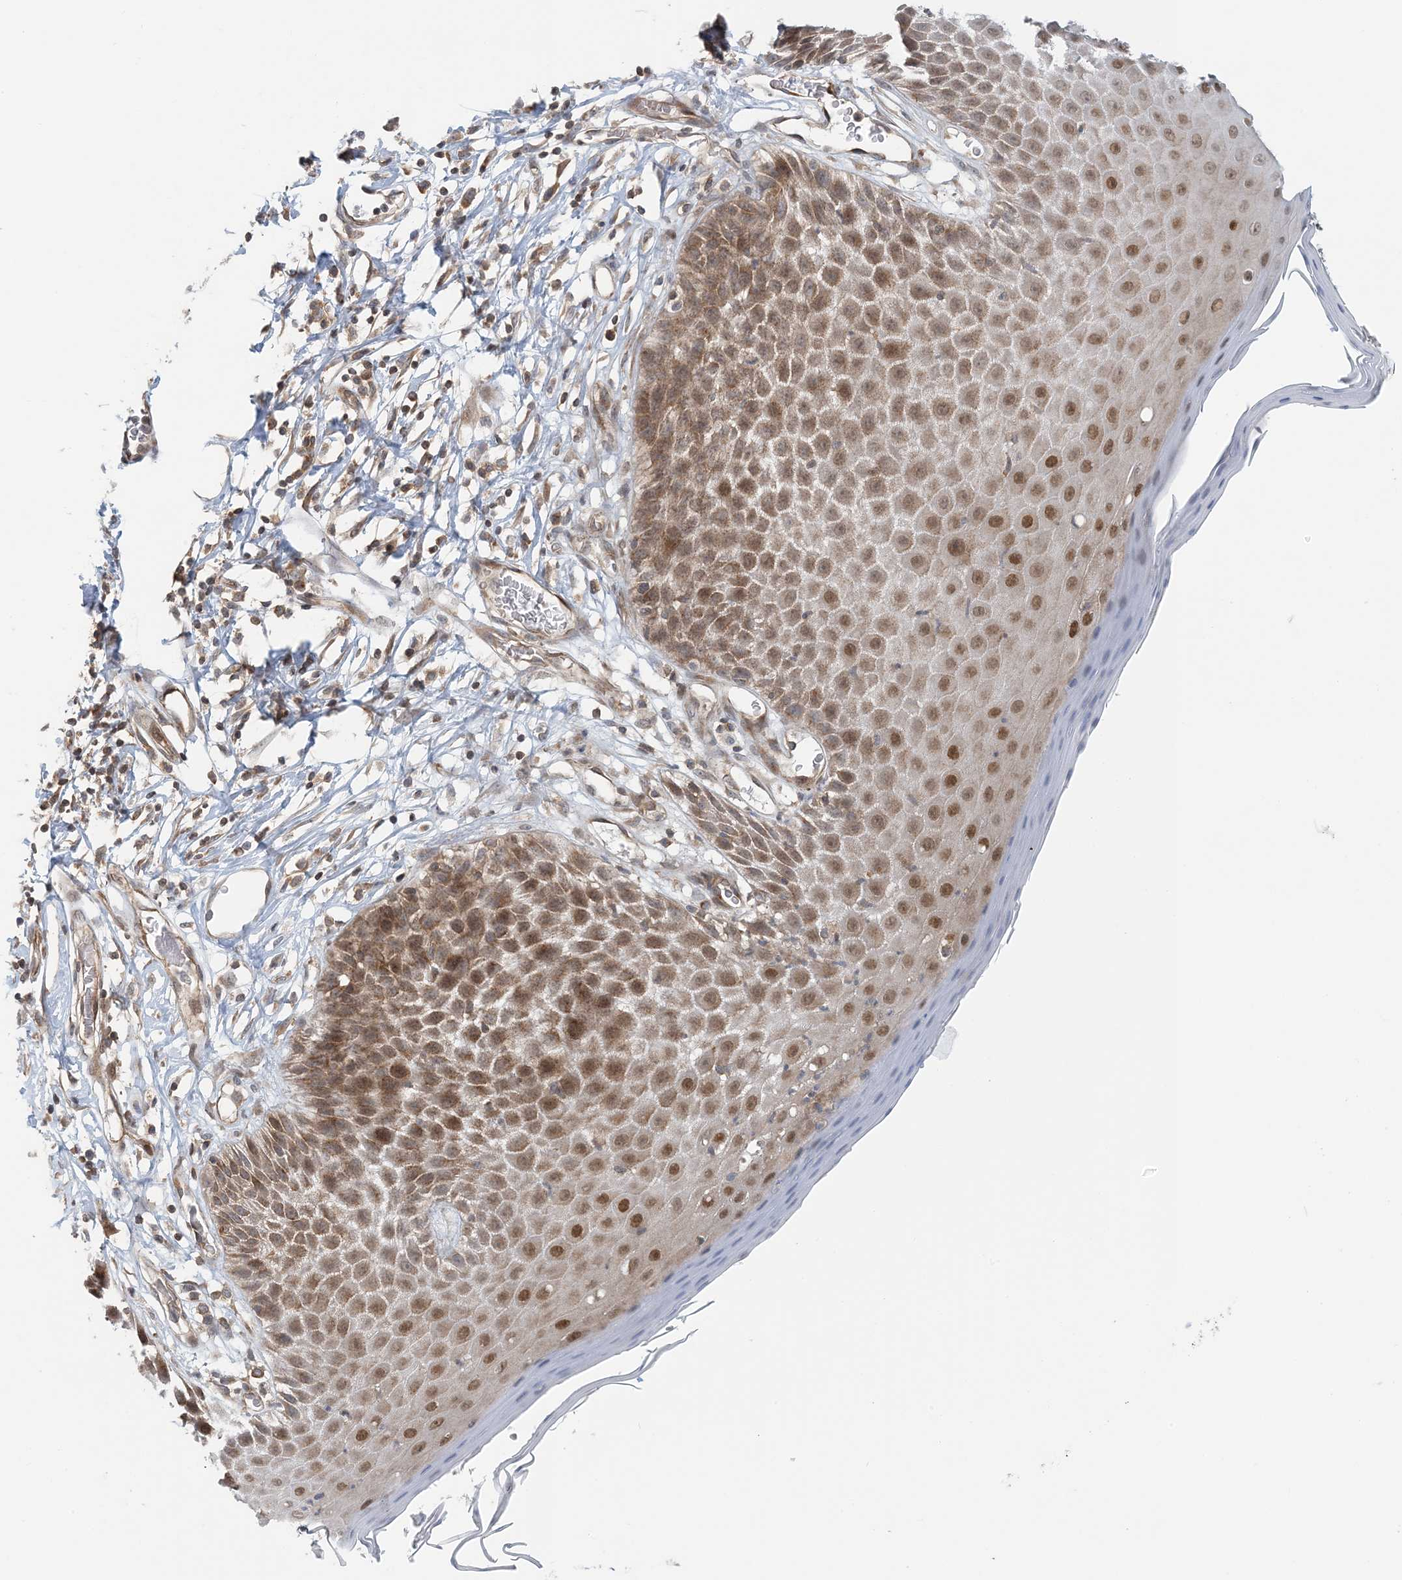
{"staining": {"intensity": "moderate", "quantity": ">75%", "location": "cytoplasmic/membranous,nuclear"}, "tissue": "skin", "cell_type": "Epidermal cells", "image_type": "normal", "snomed": [{"axis": "morphology", "description": "Normal tissue, NOS"}, {"axis": "topography", "description": "Vulva"}], "caption": "The image shows immunohistochemical staining of normal skin. There is moderate cytoplasmic/membranous,nuclear expression is present in about >75% of epidermal cells. Nuclei are stained in blue.", "gene": "ATP13A2", "patient": {"sex": "female", "age": 68}}